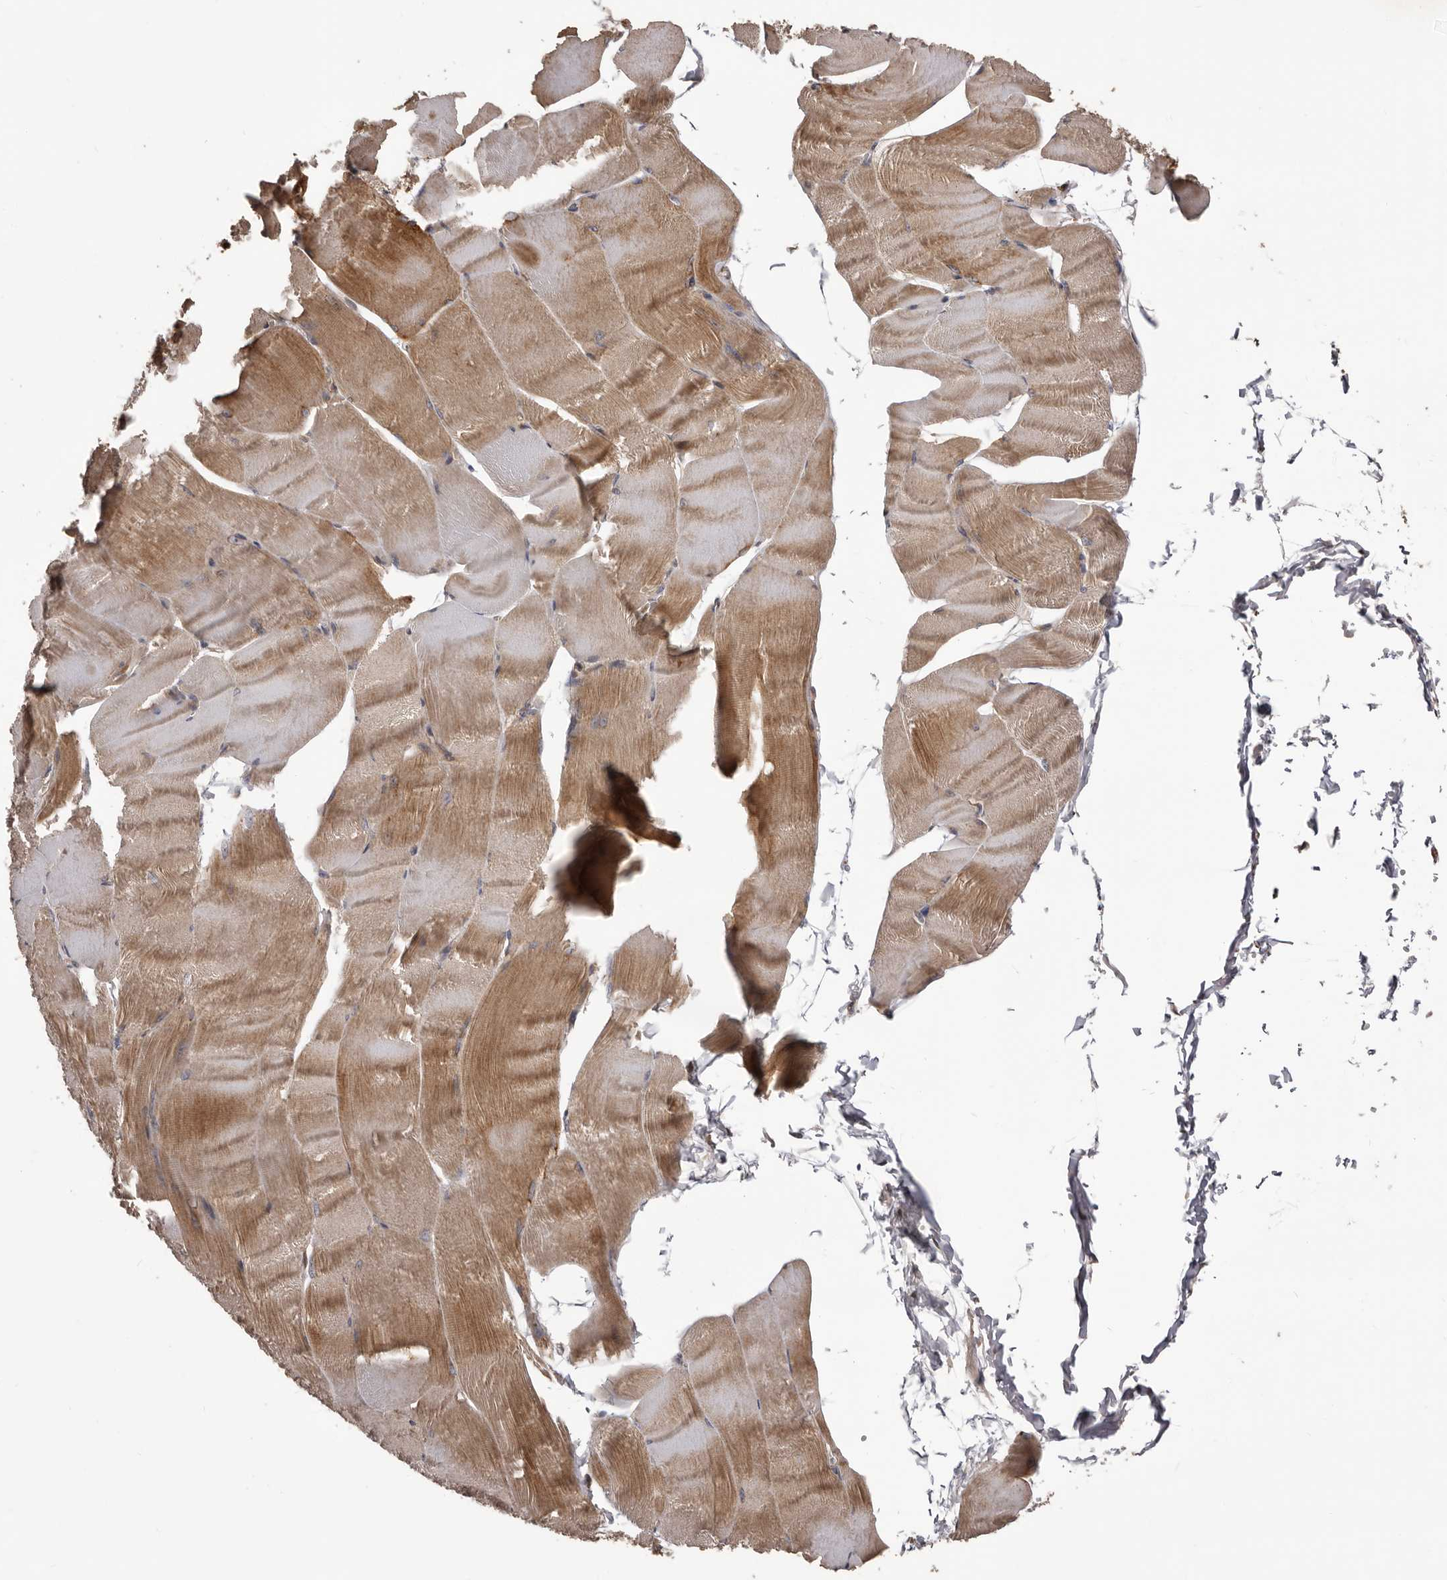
{"staining": {"intensity": "moderate", "quantity": ">75%", "location": "cytoplasmic/membranous"}, "tissue": "skeletal muscle", "cell_type": "Myocytes", "image_type": "normal", "snomed": [{"axis": "morphology", "description": "Normal tissue, NOS"}, {"axis": "morphology", "description": "Basal cell carcinoma"}, {"axis": "topography", "description": "Skeletal muscle"}], "caption": "Myocytes display moderate cytoplasmic/membranous staining in approximately >75% of cells in unremarkable skeletal muscle. (DAB (3,3'-diaminobenzidine) IHC with brightfield microscopy, high magnification).", "gene": "ADAMTS2", "patient": {"sex": "female", "age": 64}}